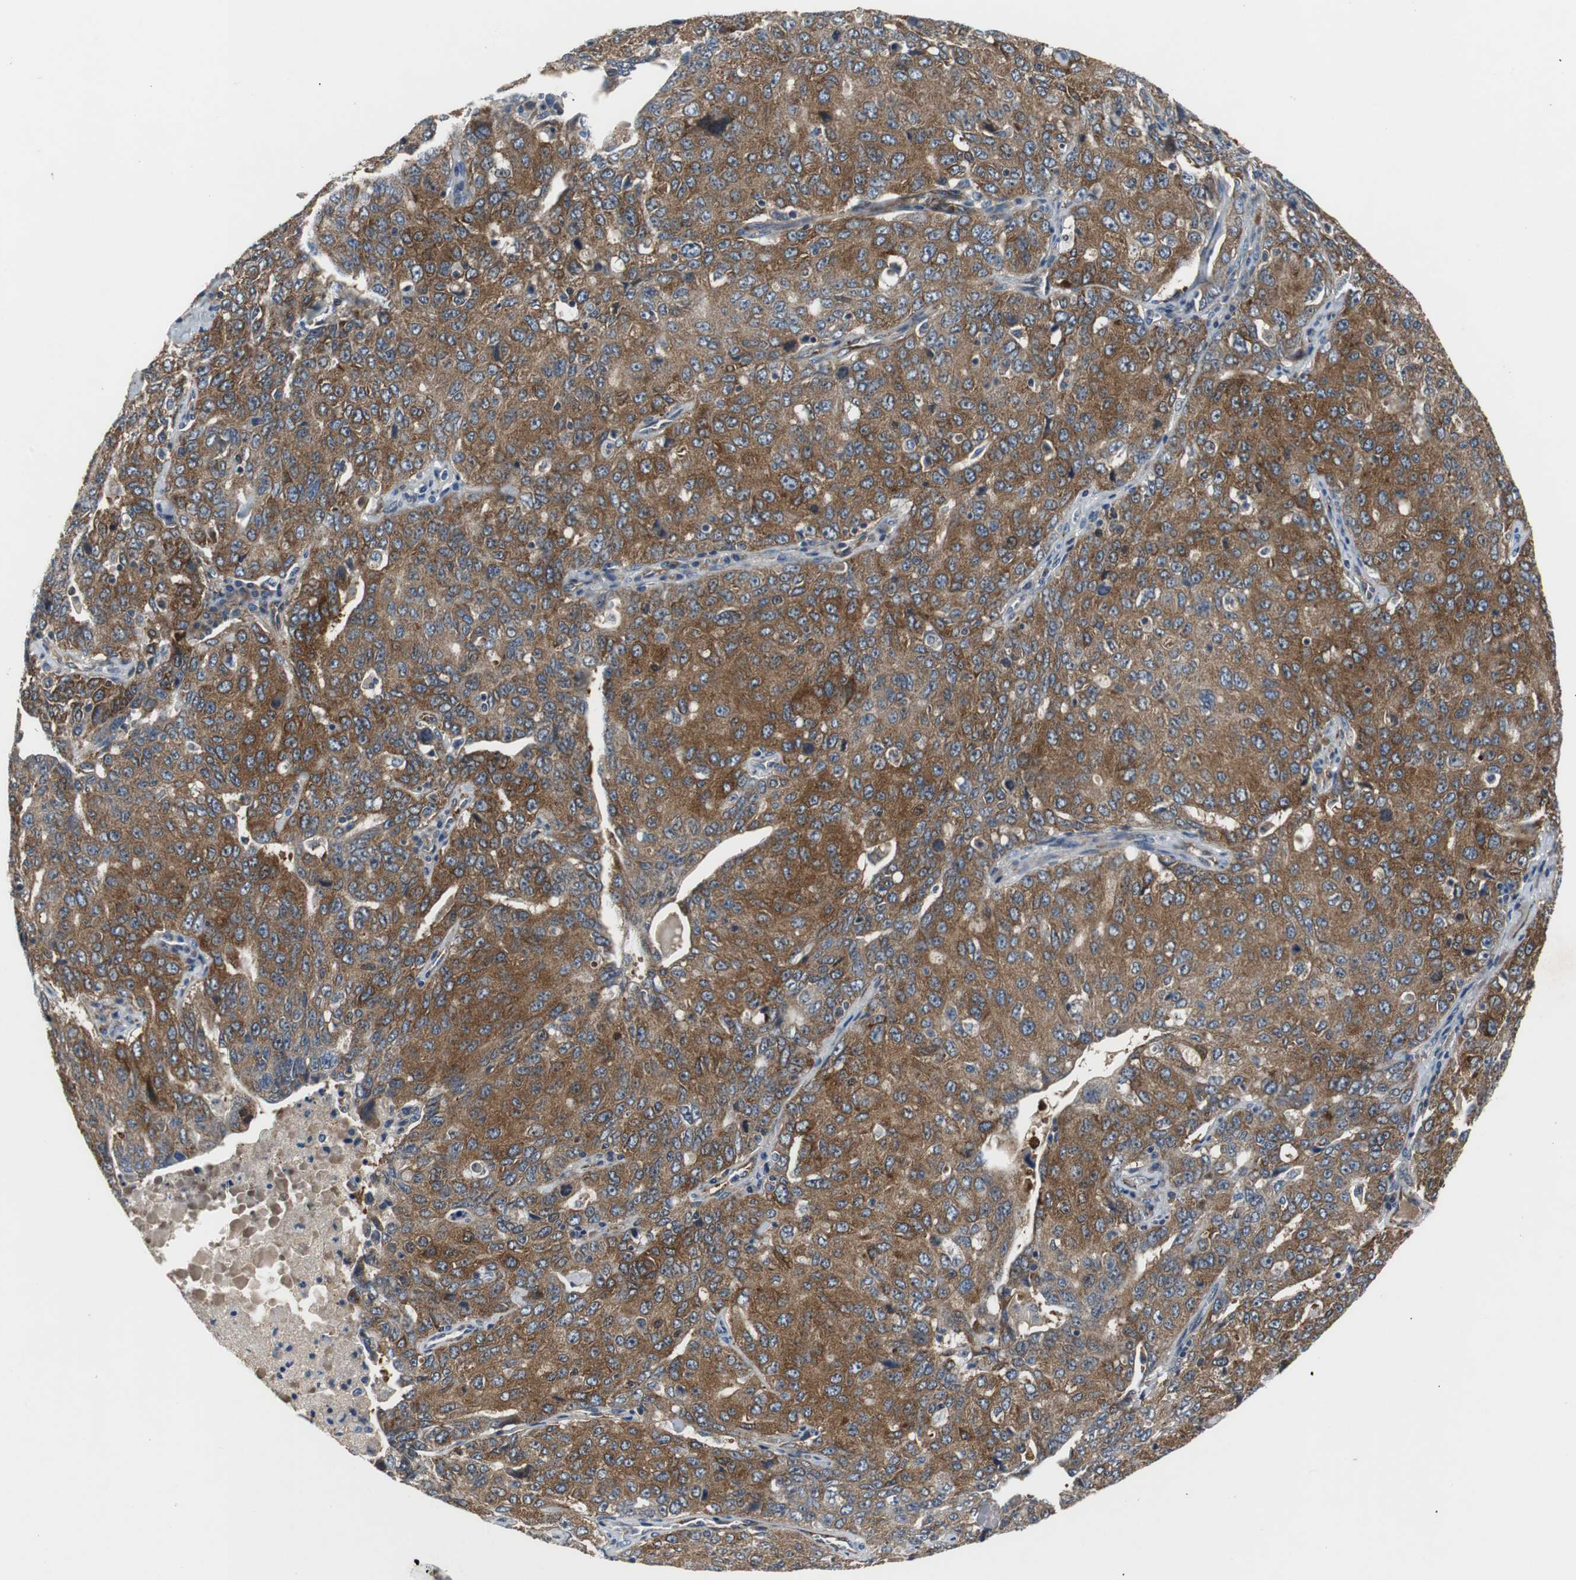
{"staining": {"intensity": "strong", "quantity": ">75%", "location": "cytoplasmic/membranous"}, "tissue": "ovarian cancer", "cell_type": "Tumor cells", "image_type": "cancer", "snomed": [{"axis": "morphology", "description": "Carcinoma, endometroid"}, {"axis": "topography", "description": "Ovary"}], "caption": "This image exhibits IHC staining of ovarian cancer (endometroid carcinoma), with high strong cytoplasmic/membranous positivity in approximately >75% of tumor cells.", "gene": "ISCU", "patient": {"sex": "female", "age": 62}}